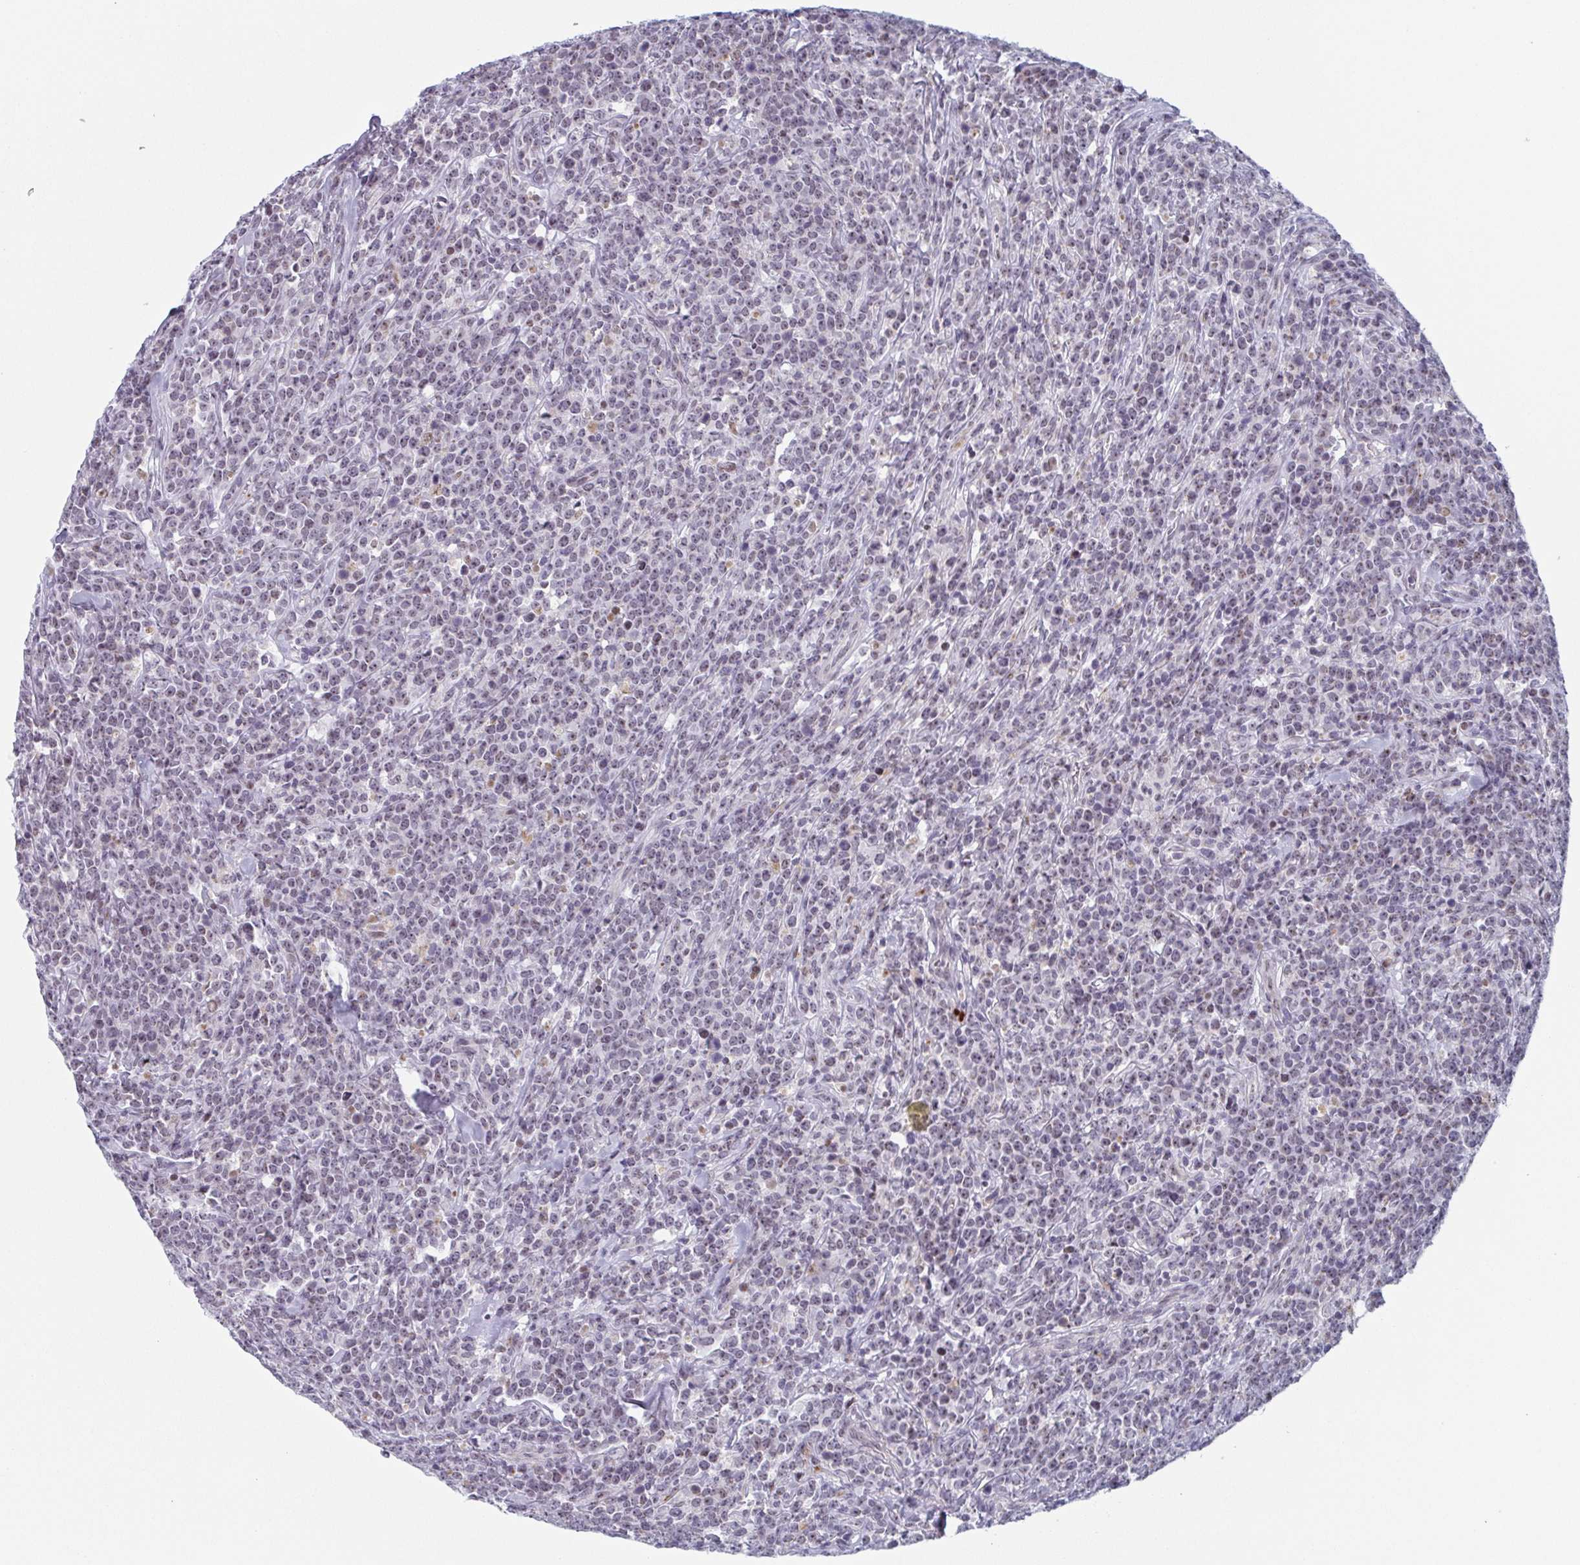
{"staining": {"intensity": "negative", "quantity": "none", "location": "none"}, "tissue": "lymphoma", "cell_type": "Tumor cells", "image_type": "cancer", "snomed": [{"axis": "morphology", "description": "Malignant lymphoma, non-Hodgkin's type, High grade"}, {"axis": "topography", "description": "Small intestine"}], "caption": "Tumor cells are negative for brown protein staining in lymphoma.", "gene": "EXOSC7", "patient": {"sex": "female", "age": 56}}